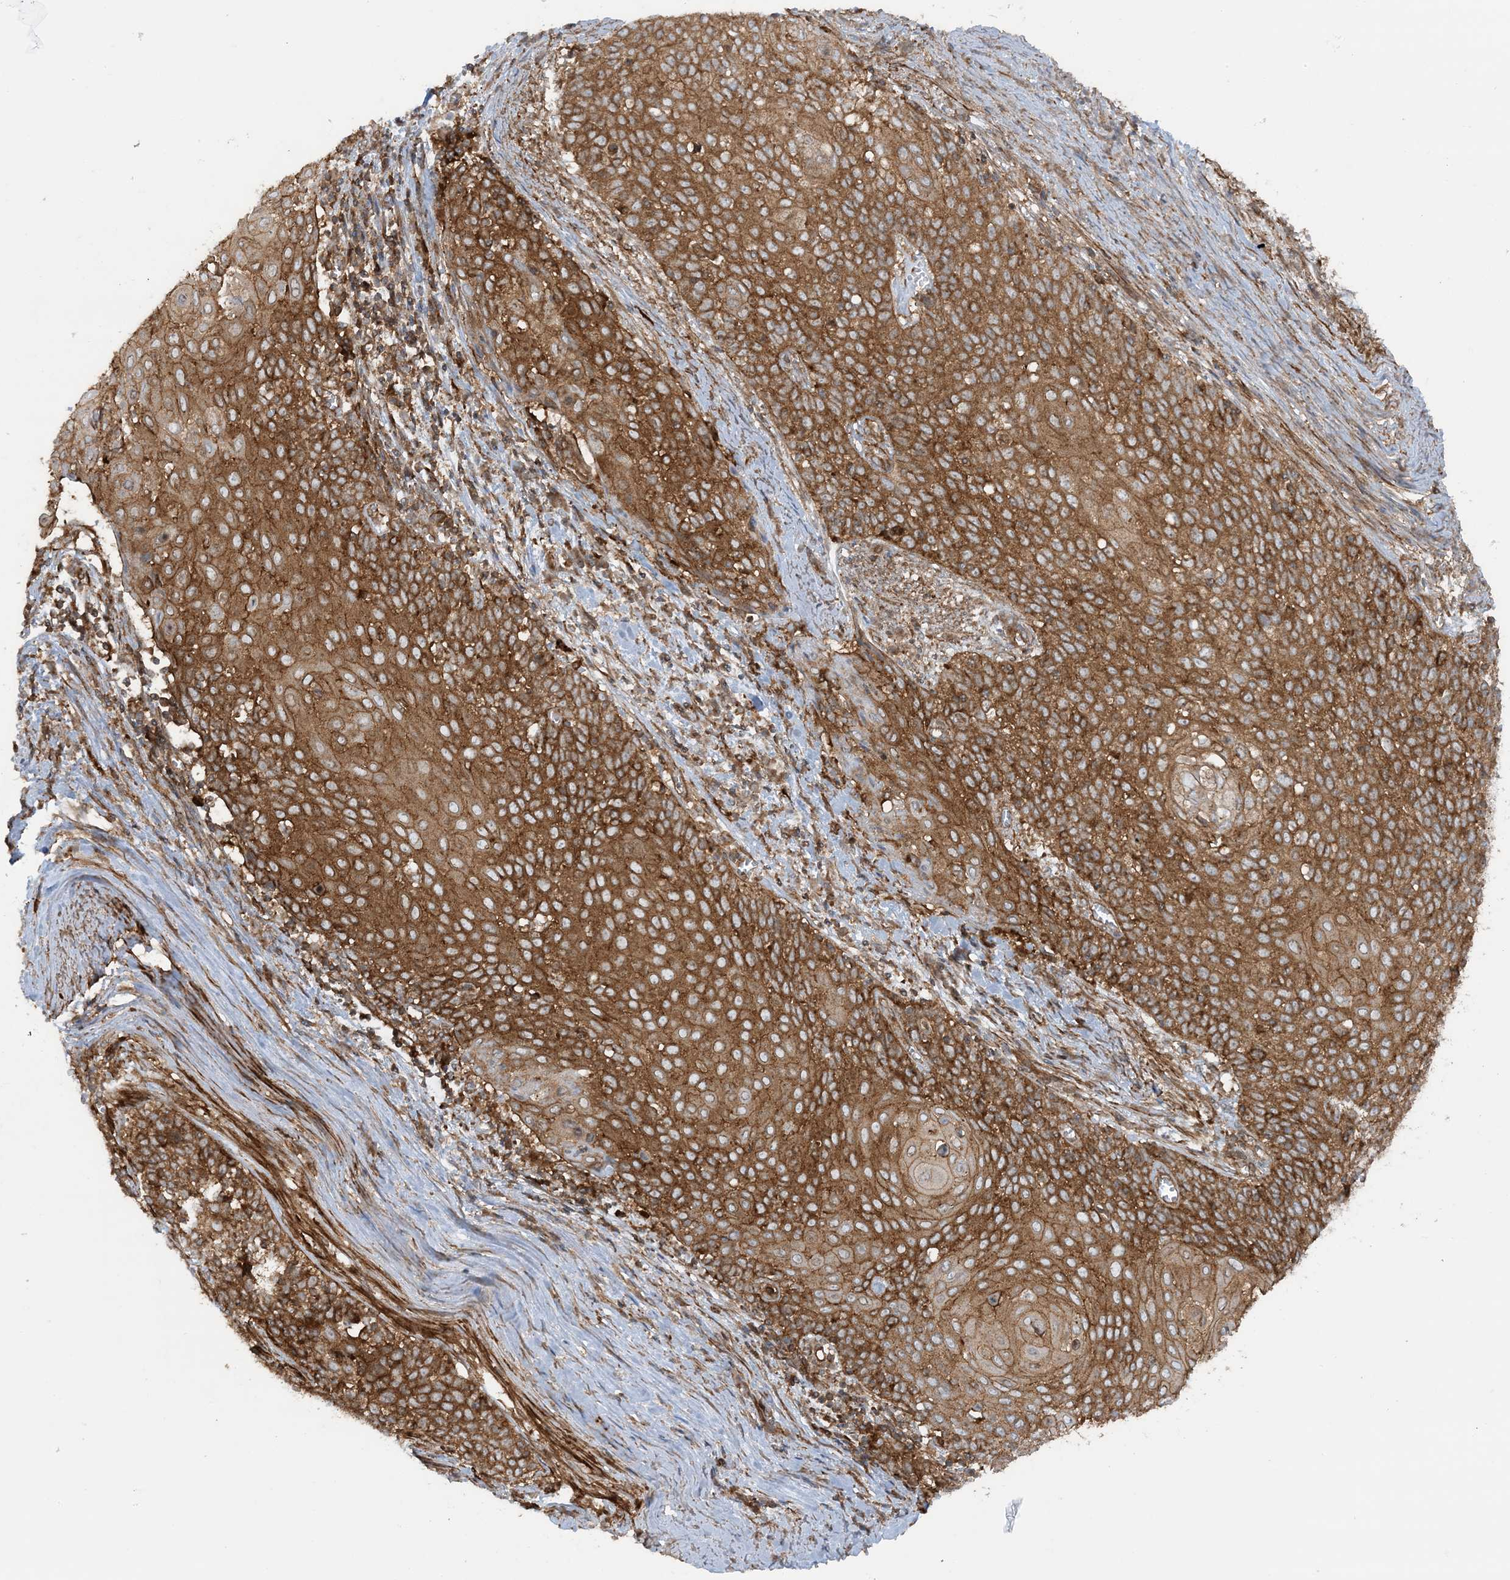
{"staining": {"intensity": "moderate", "quantity": ">75%", "location": "cytoplasmic/membranous"}, "tissue": "cervical cancer", "cell_type": "Tumor cells", "image_type": "cancer", "snomed": [{"axis": "morphology", "description": "Squamous cell carcinoma, NOS"}, {"axis": "topography", "description": "Cervix"}], "caption": "There is medium levels of moderate cytoplasmic/membranous staining in tumor cells of cervical squamous cell carcinoma, as demonstrated by immunohistochemical staining (brown color).", "gene": "STAM2", "patient": {"sex": "female", "age": 39}}